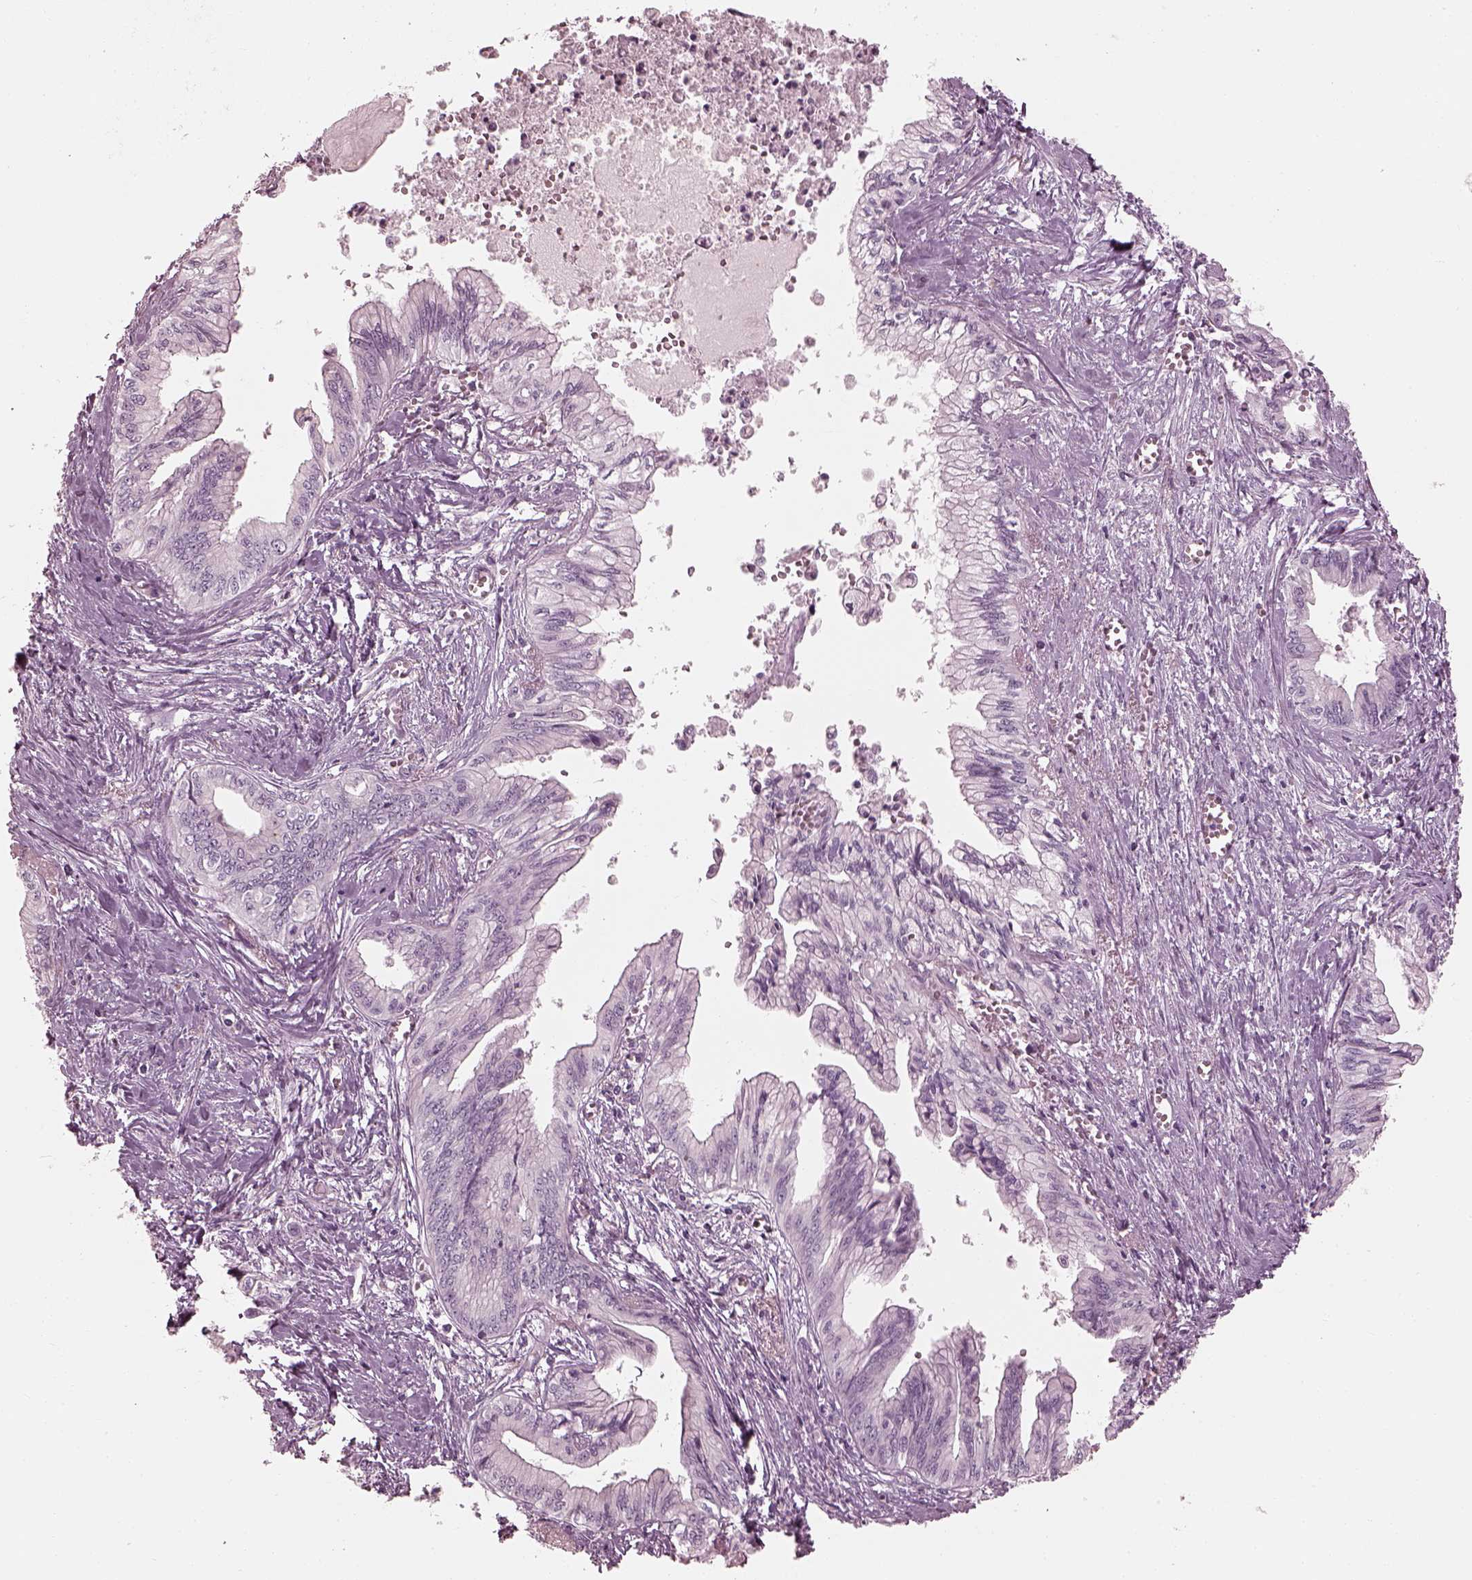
{"staining": {"intensity": "negative", "quantity": "none", "location": "none"}, "tissue": "pancreatic cancer", "cell_type": "Tumor cells", "image_type": "cancer", "snomed": [{"axis": "morphology", "description": "Adenocarcinoma, NOS"}, {"axis": "topography", "description": "Pancreas"}], "caption": "Micrograph shows no significant protein expression in tumor cells of pancreatic adenocarcinoma. Brightfield microscopy of immunohistochemistry (IHC) stained with DAB (brown) and hematoxylin (blue), captured at high magnification.", "gene": "SAXO2", "patient": {"sex": "female", "age": 61}}